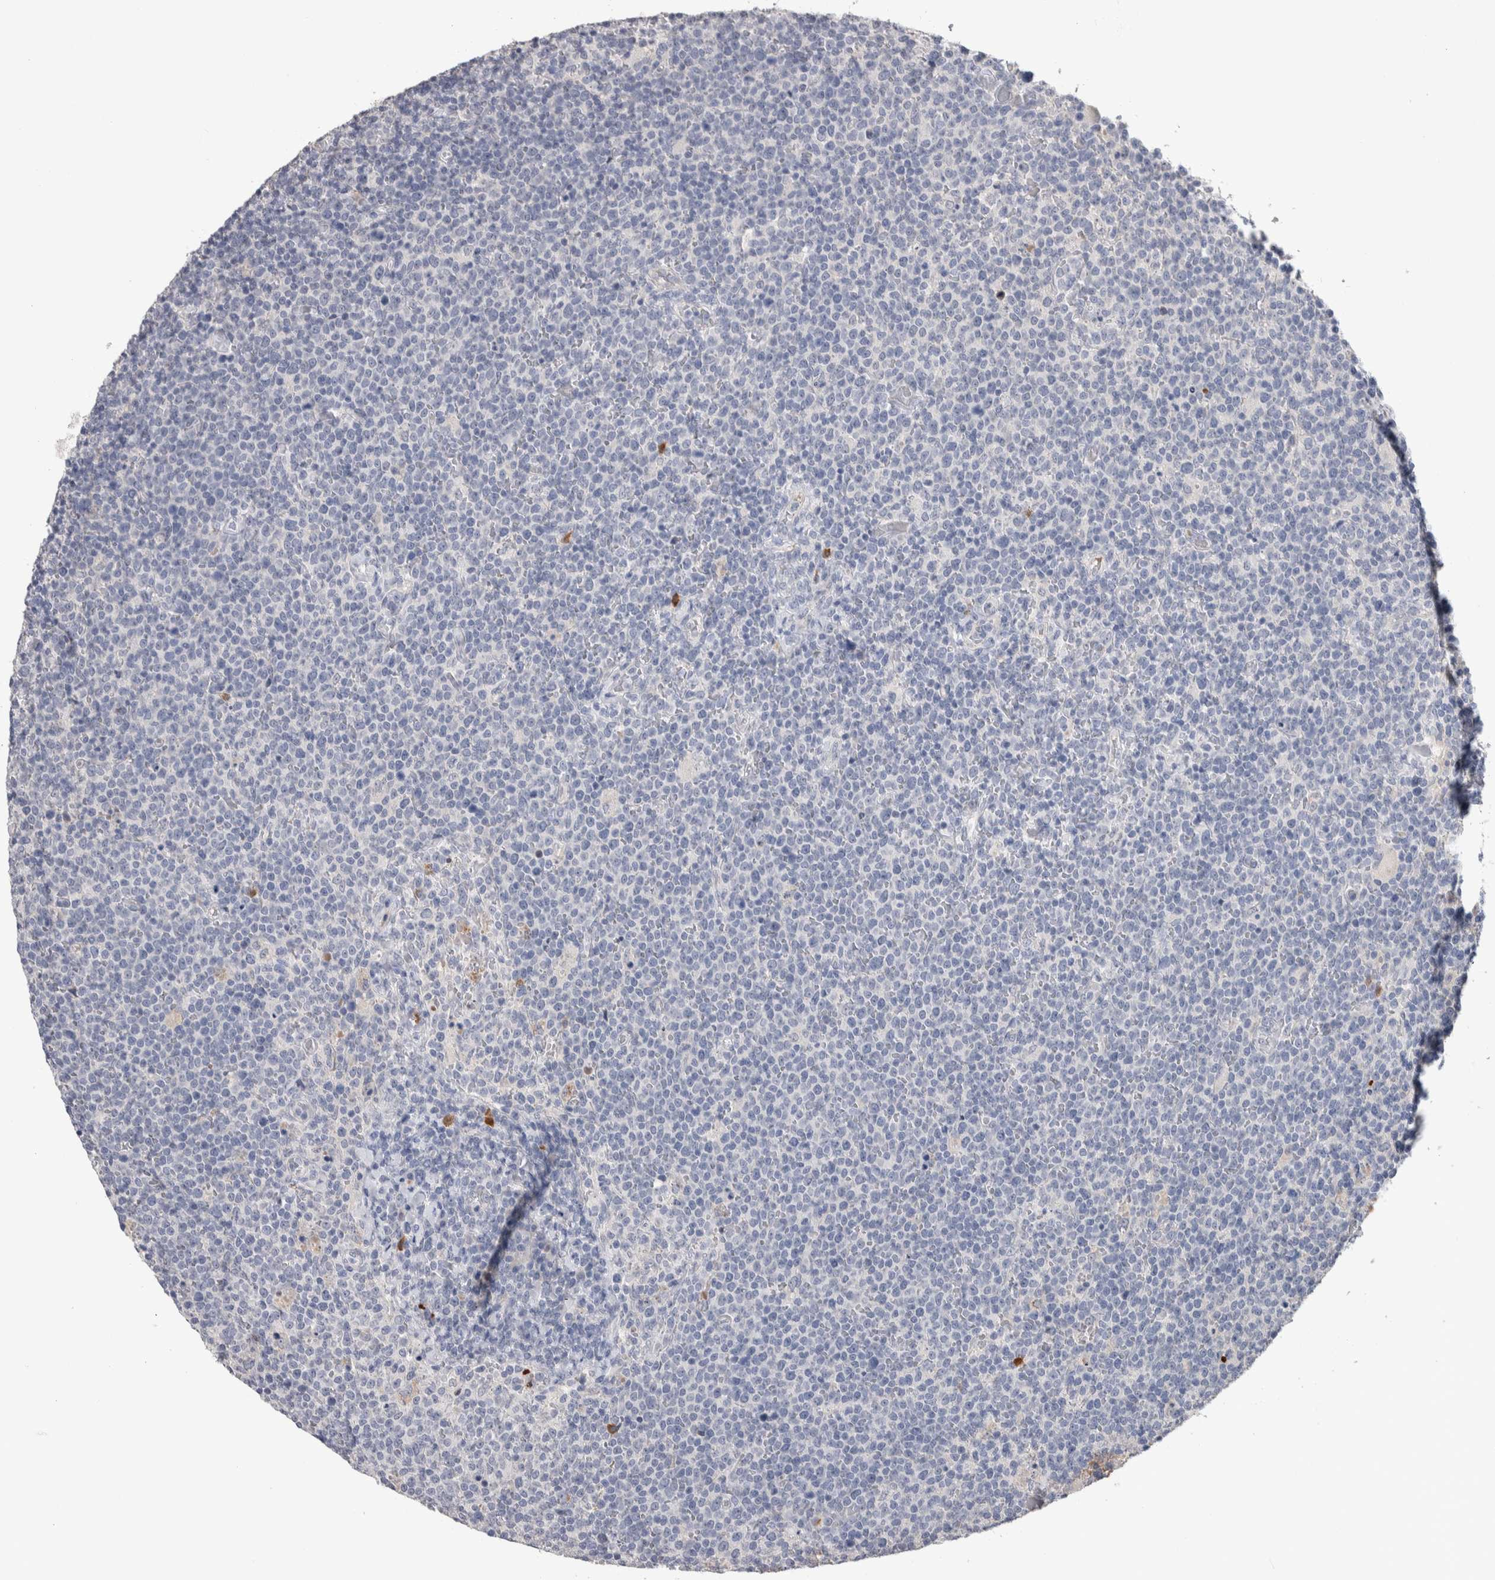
{"staining": {"intensity": "negative", "quantity": "none", "location": "none"}, "tissue": "lymphoma", "cell_type": "Tumor cells", "image_type": "cancer", "snomed": [{"axis": "morphology", "description": "Malignant lymphoma, non-Hodgkin's type, High grade"}, {"axis": "topography", "description": "Lymph node"}], "caption": "IHC micrograph of high-grade malignant lymphoma, non-Hodgkin's type stained for a protein (brown), which demonstrates no expression in tumor cells.", "gene": "TMEM102", "patient": {"sex": "male", "age": 61}}